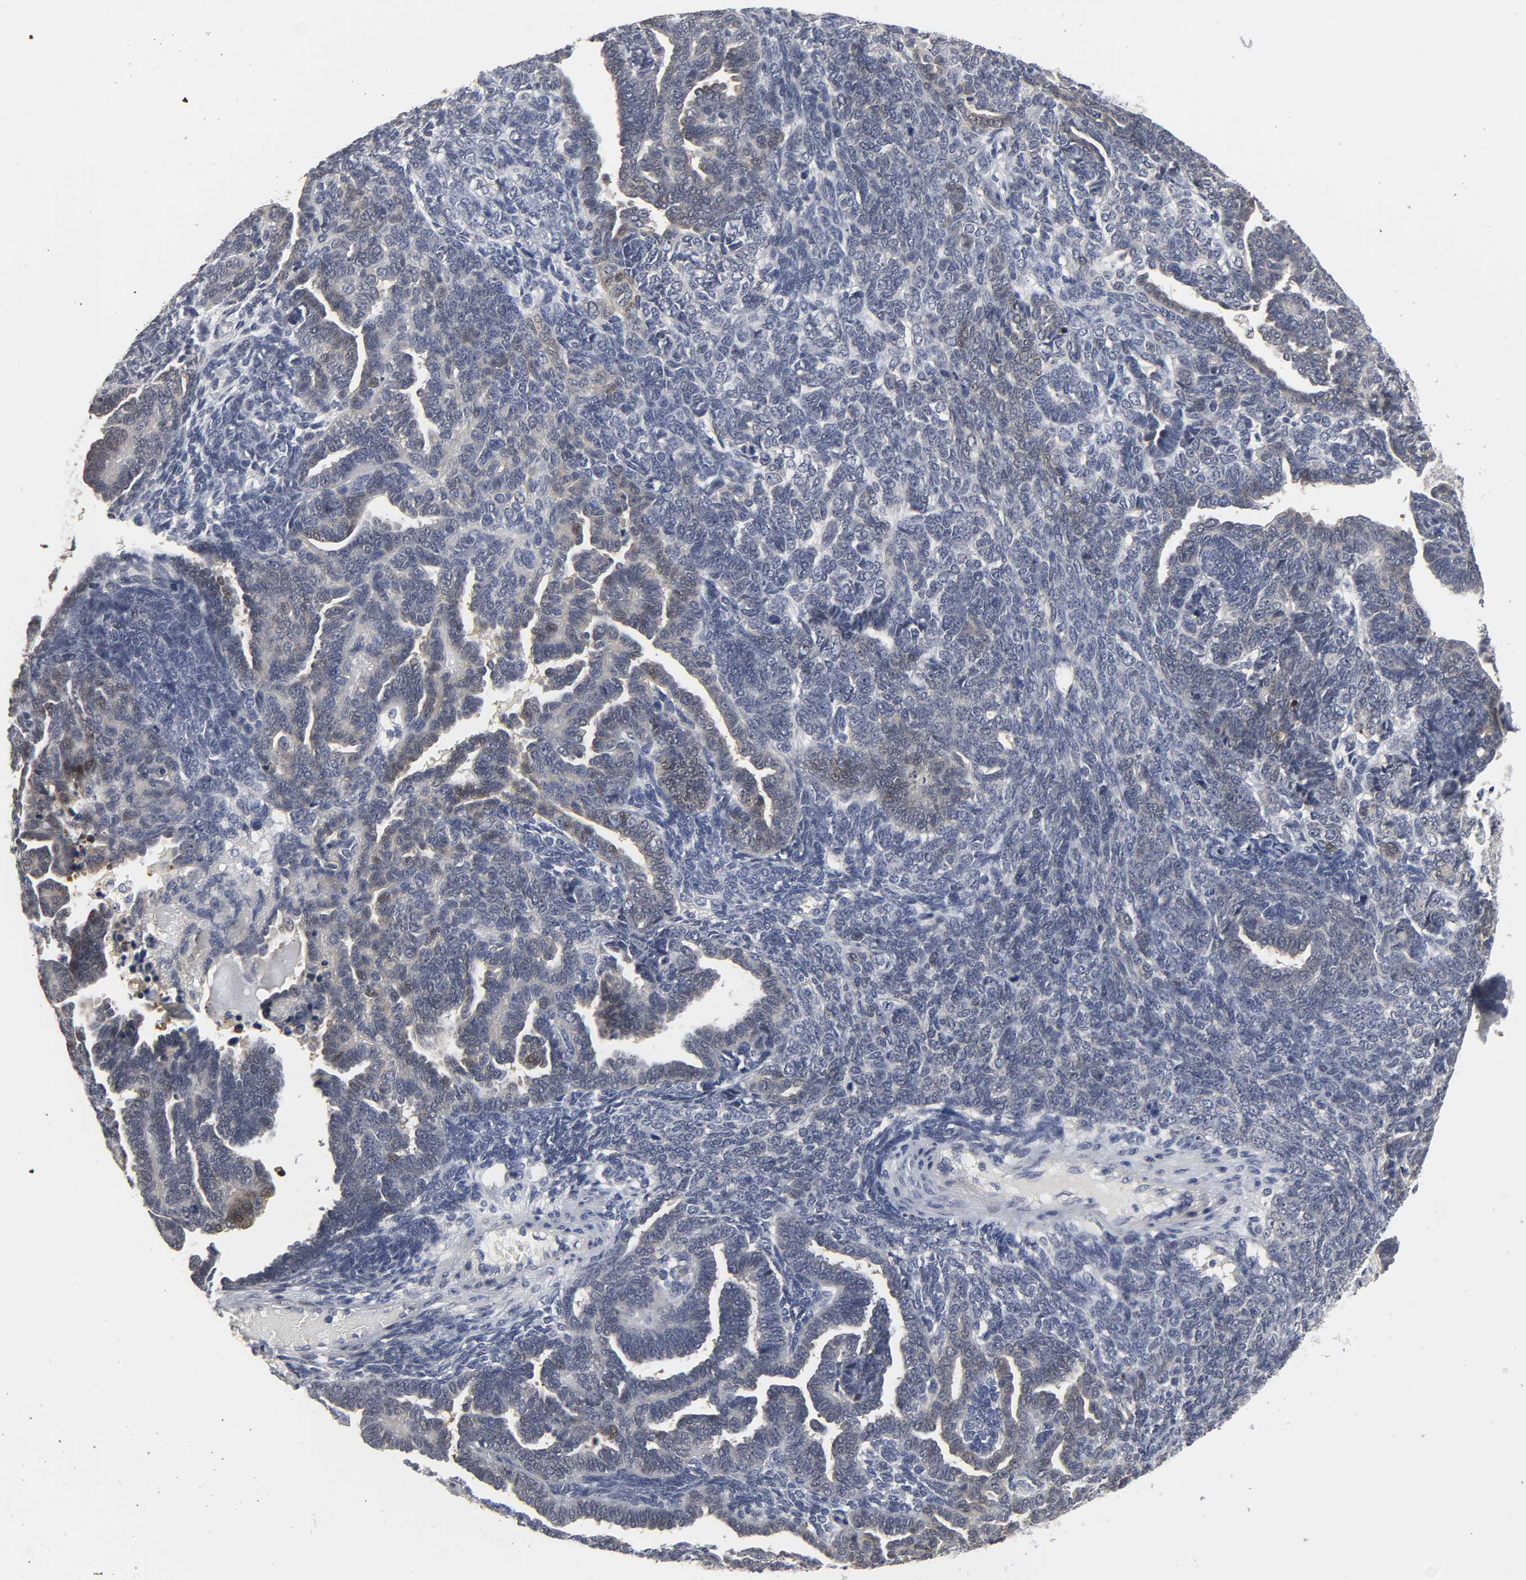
{"staining": {"intensity": "weak", "quantity": "<25%", "location": "cytoplasmic/membranous"}, "tissue": "endometrial cancer", "cell_type": "Tumor cells", "image_type": "cancer", "snomed": [{"axis": "morphology", "description": "Neoplasm, malignant, NOS"}, {"axis": "topography", "description": "Endometrium"}], "caption": "DAB immunohistochemical staining of neoplasm (malignant) (endometrial) reveals no significant positivity in tumor cells. Brightfield microscopy of immunohistochemistry stained with DAB (3,3'-diaminobenzidine) (brown) and hematoxylin (blue), captured at high magnification.", "gene": "PDLIM3", "patient": {"sex": "female", "age": 74}}